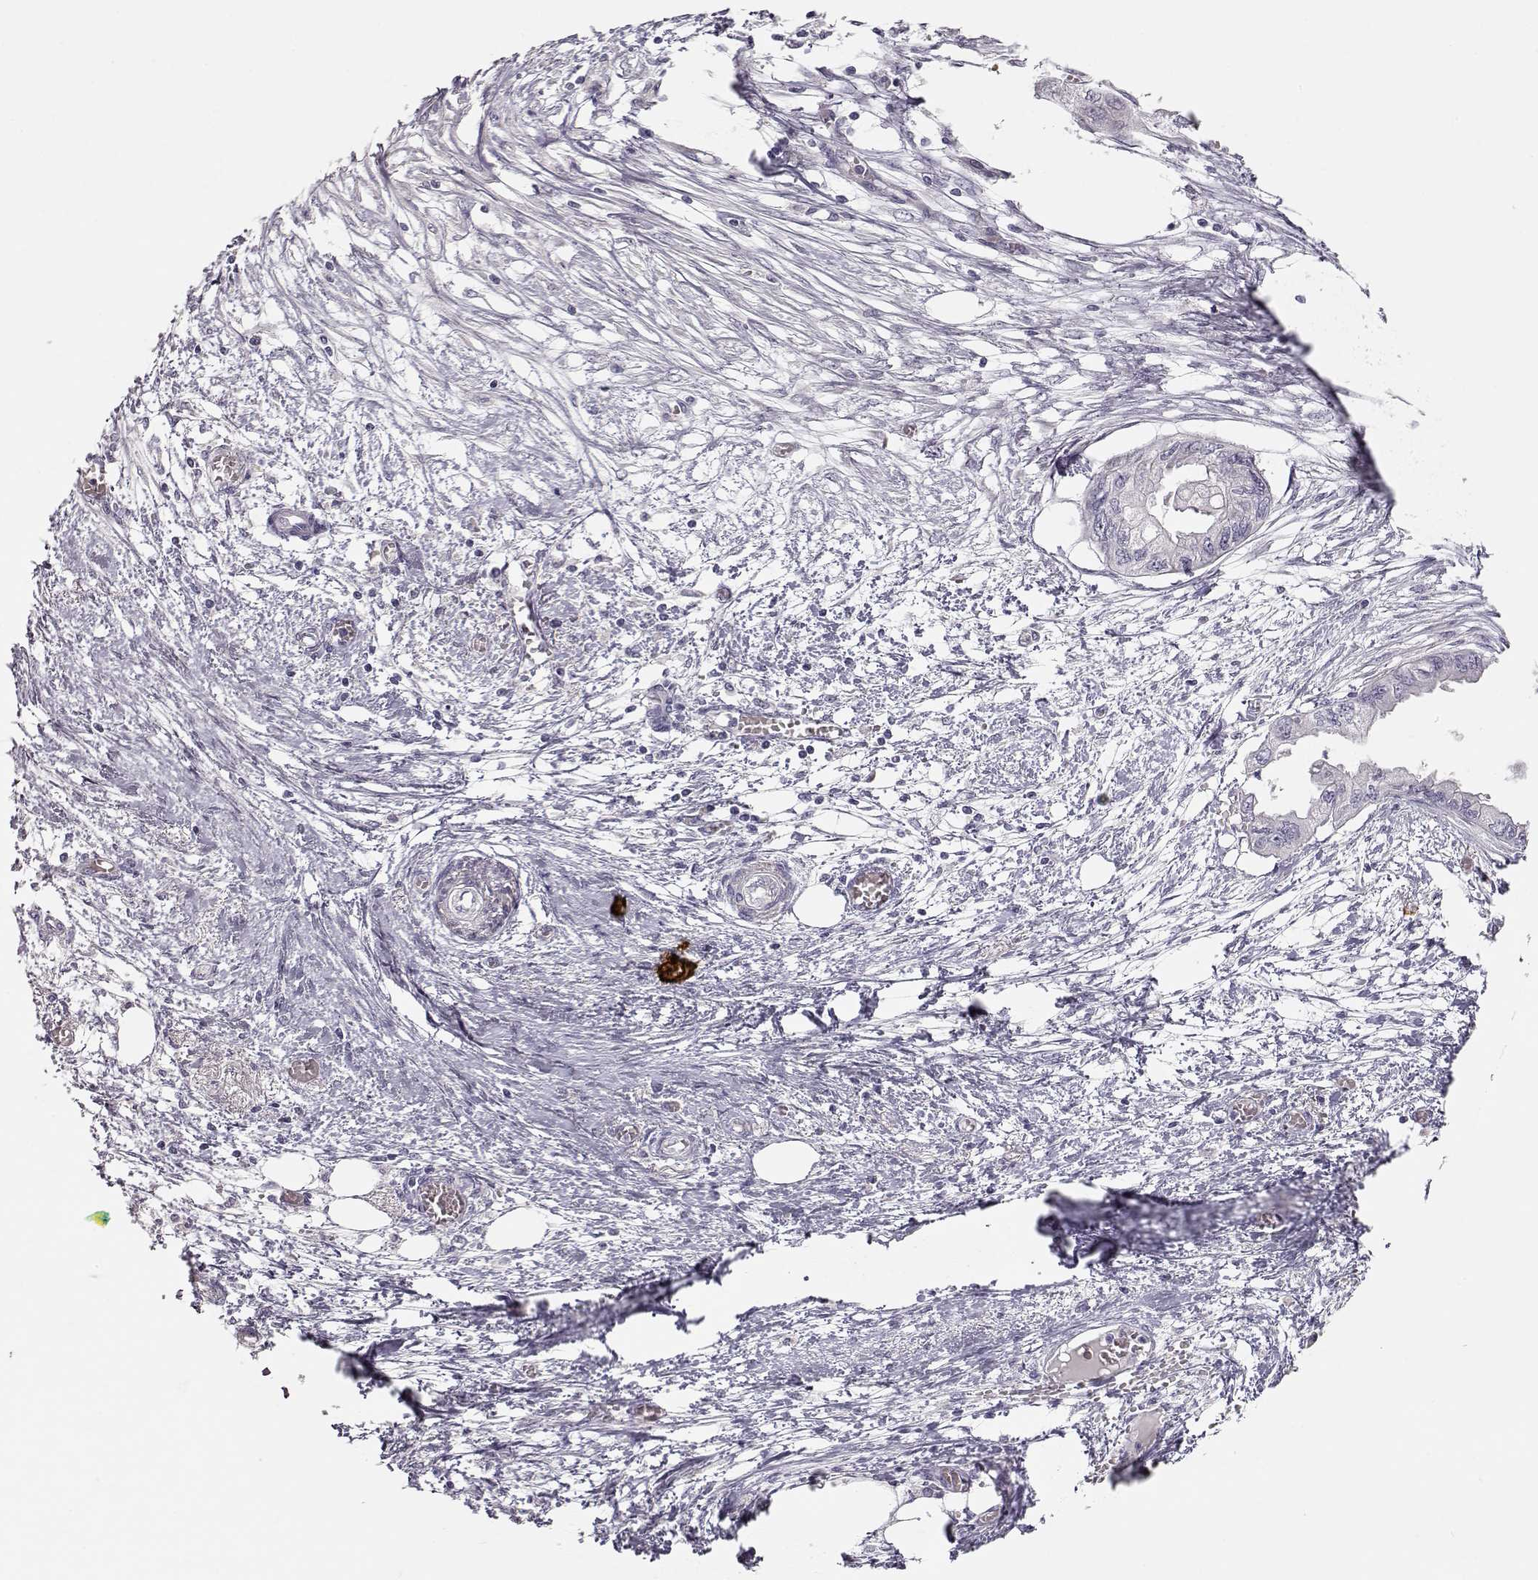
{"staining": {"intensity": "negative", "quantity": "none", "location": "none"}, "tissue": "endometrial cancer", "cell_type": "Tumor cells", "image_type": "cancer", "snomed": [{"axis": "morphology", "description": "Adenocarcinoma, NOS"}, {"axis": "morphology", "description": "Adenocarcinoma, metastatic, NOS"}, {"axis": "topography", "description": "Adipose tissue"}, {"axis": "topography", "description": "Endometrium"}], "caption": "DAB (3,3'-diaminobenzidine) immunohistochemical staining of metastatic adenocarcinoma (endometrial) reveals no significant staining in tumor cells.", "gene": "TTC26", "patient": {"sex": "female", "age": 67}}